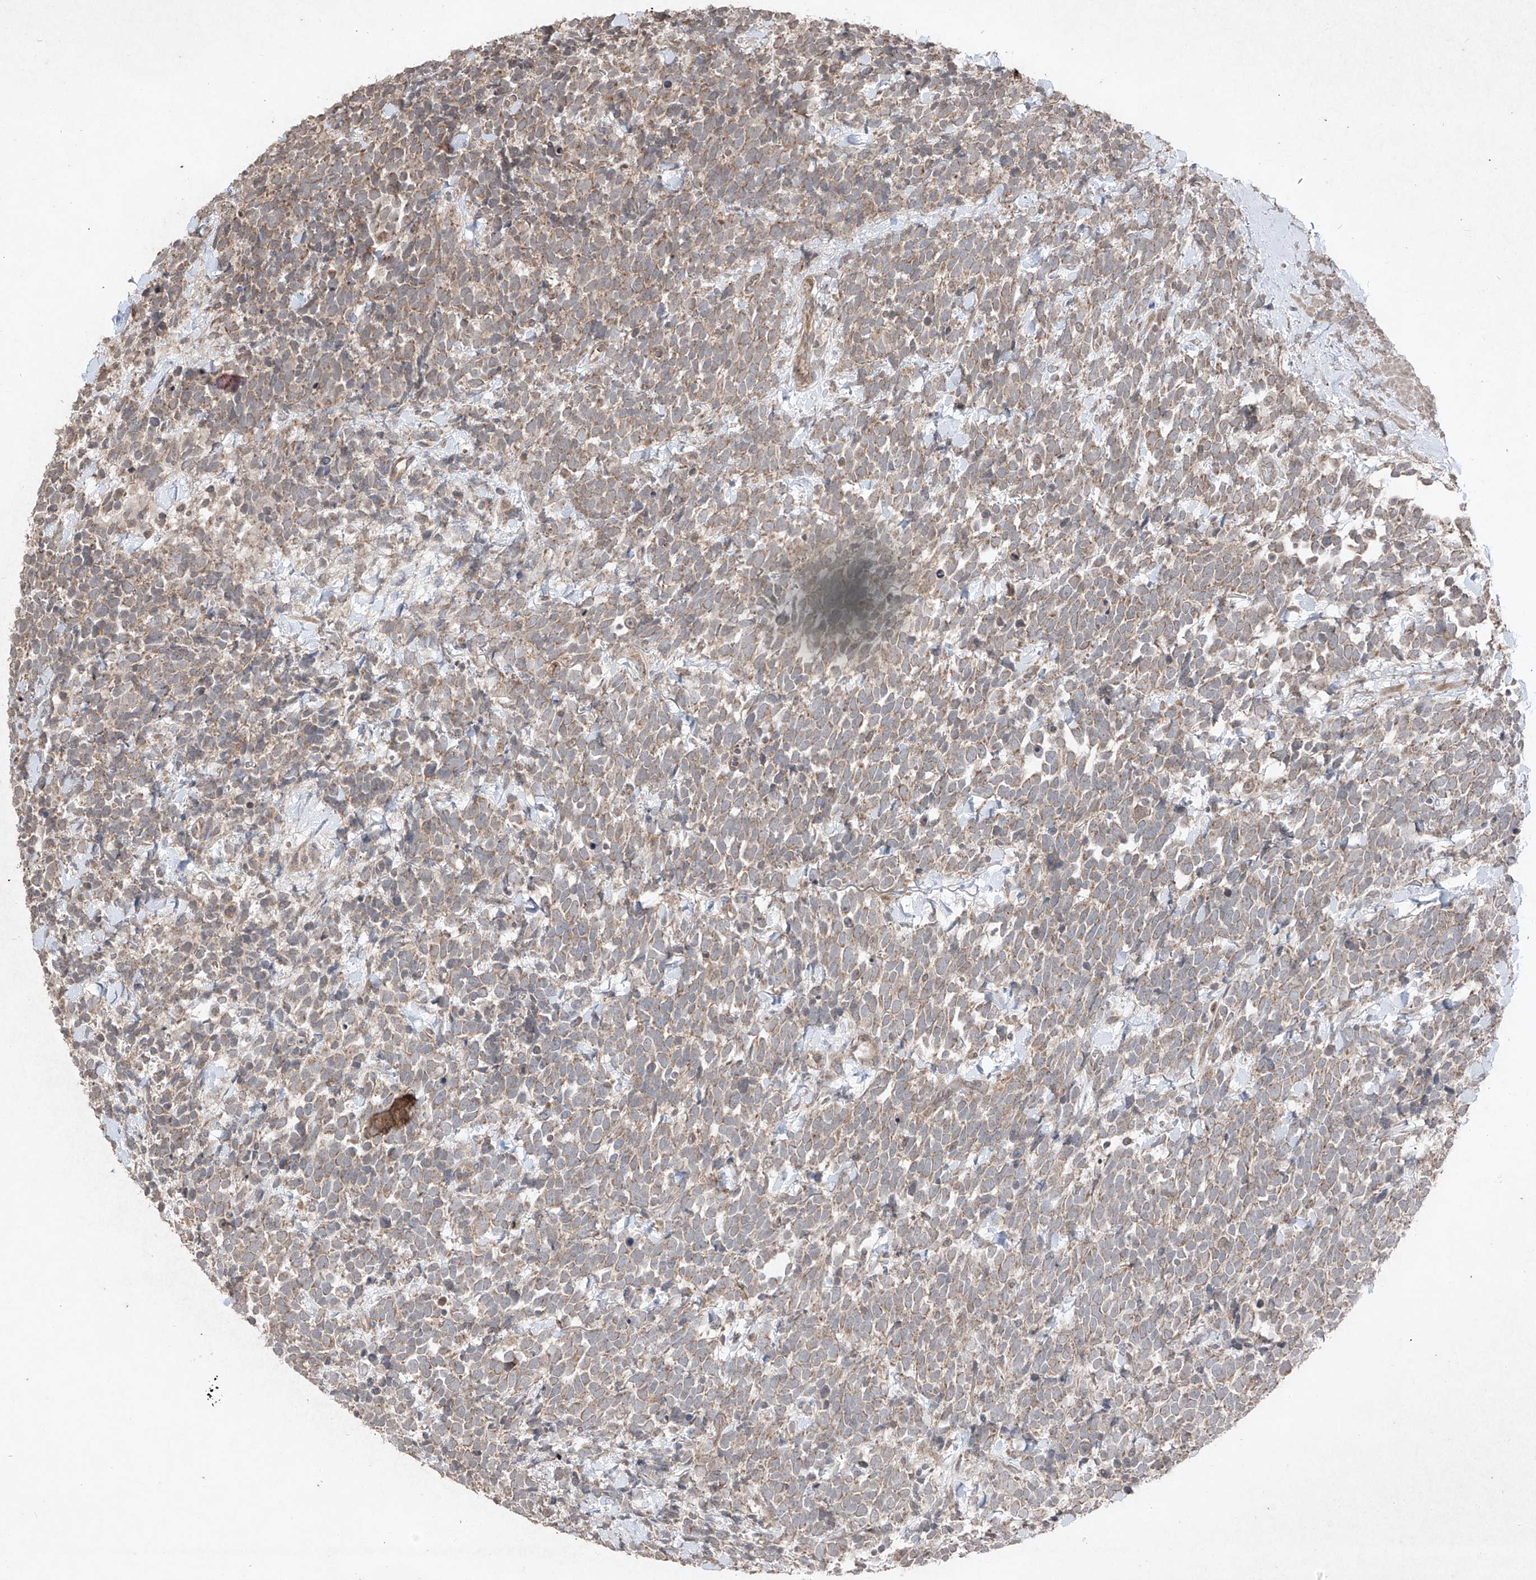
{"staining": {"intensity": "moderate", "quantity": ">75%", "location": "cytoplasmic/membranous"}, "tissue": "urothelial cancer", "cell_type": "Tumor cells", "image_type": "cancer", "snomed": [{"axis": "morphology", "description": "Urothelial carcinoma, High grade"}, {"axis": "topography", "description": "Urinary bladder"}], "caption": "This is a histology image of IHC staining of urothelial cancer, which shows moderate expression in the cytoplasmic/membranous of tumor cells.", "gene": "ABCD3", "patient": {"sex": "female", "age": 82}}